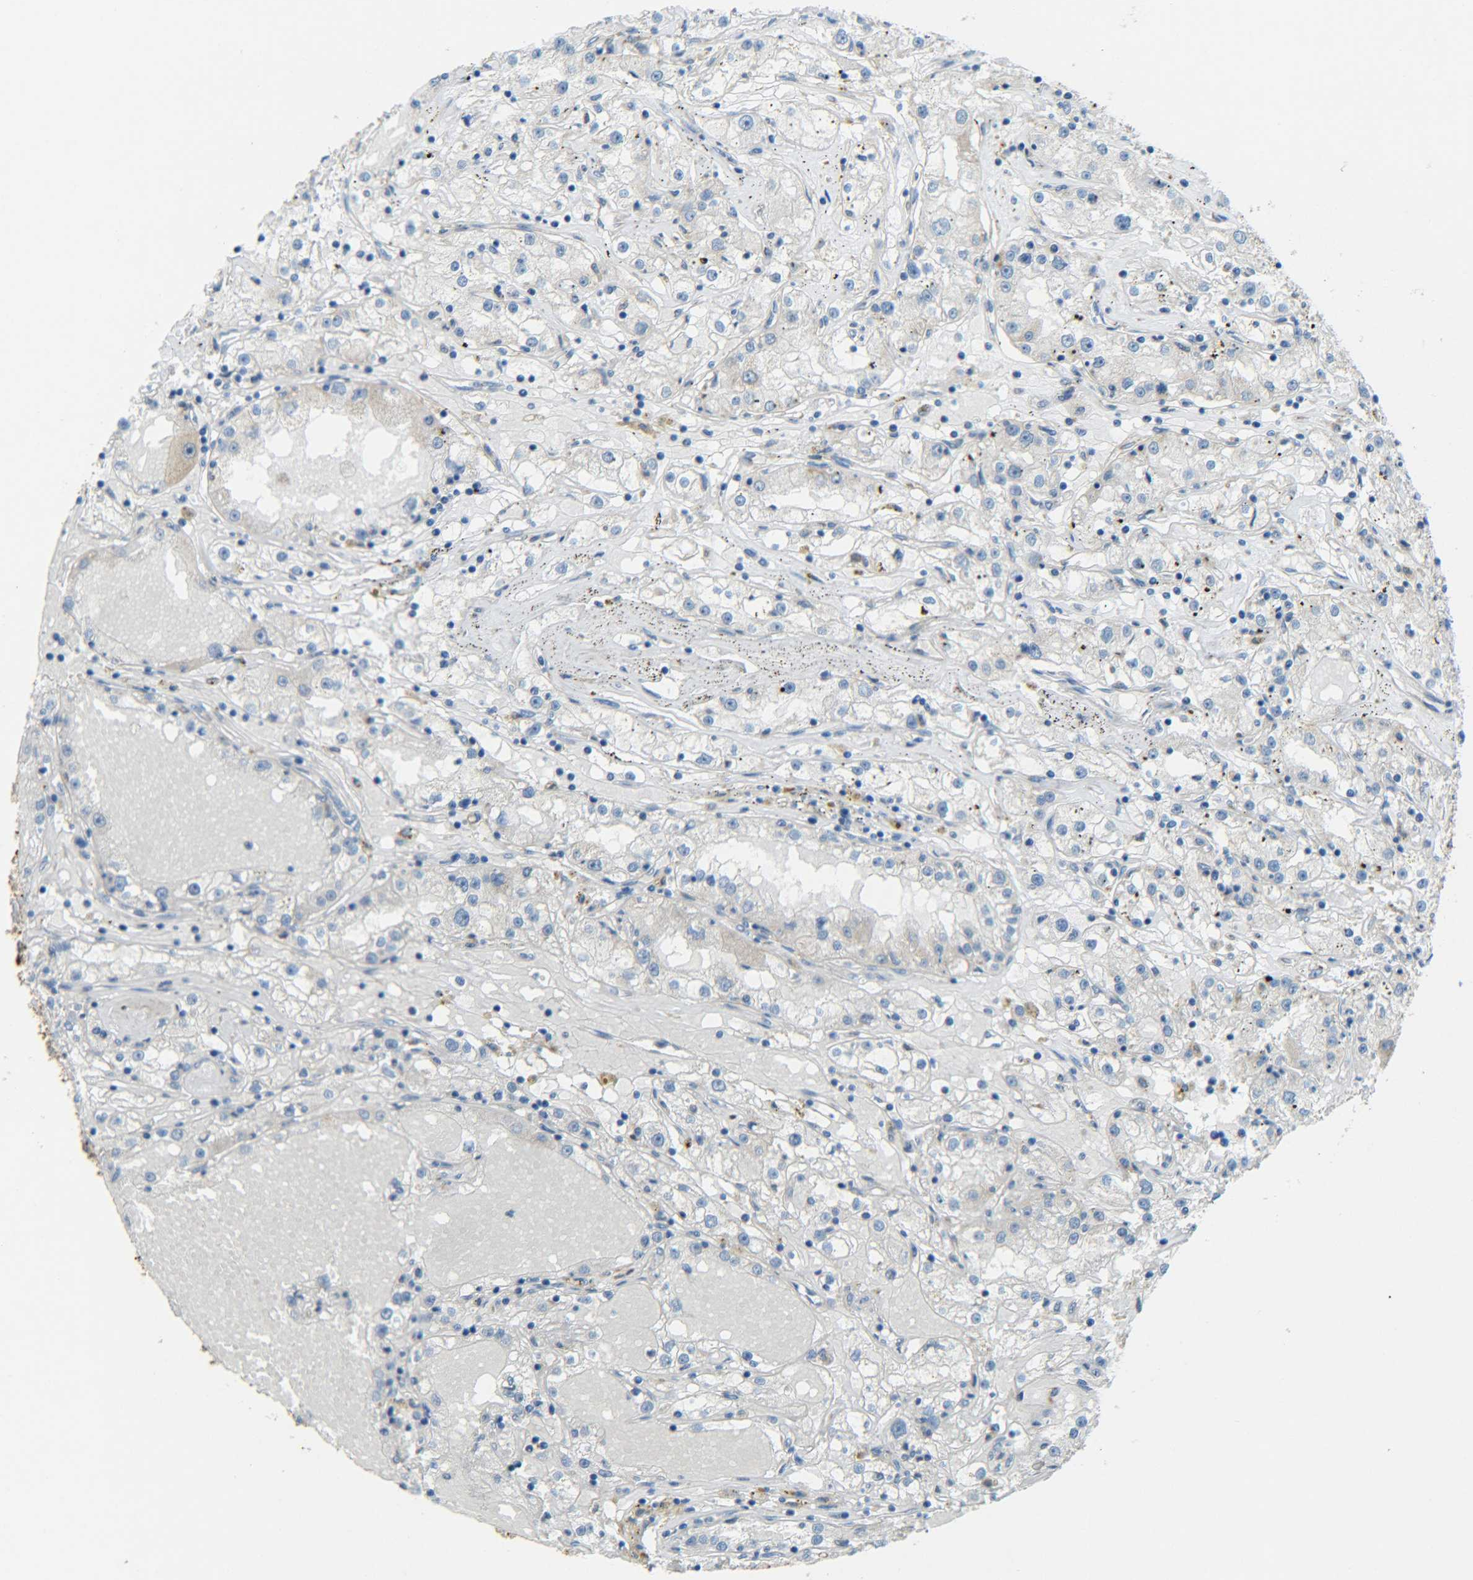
{"staining": {"intensity": "negative", "quantity": "none", "location": "none"}, "tissue": "renal cancer", "cell_type": "Tumor cells", "image_type": "cancer", "snomed": [{"axis": "morphology", "description": "Adenocarcinoma, NOS"}, {"axis": "topography", "description": "Kidney"}], "caption": "Immunohistochemical staining of adenocarcinoma (renal) reveals no significant positivity in tumor cells.", "gene": "CYB5R1", "patient": {"sex": "male", "age": 56}}